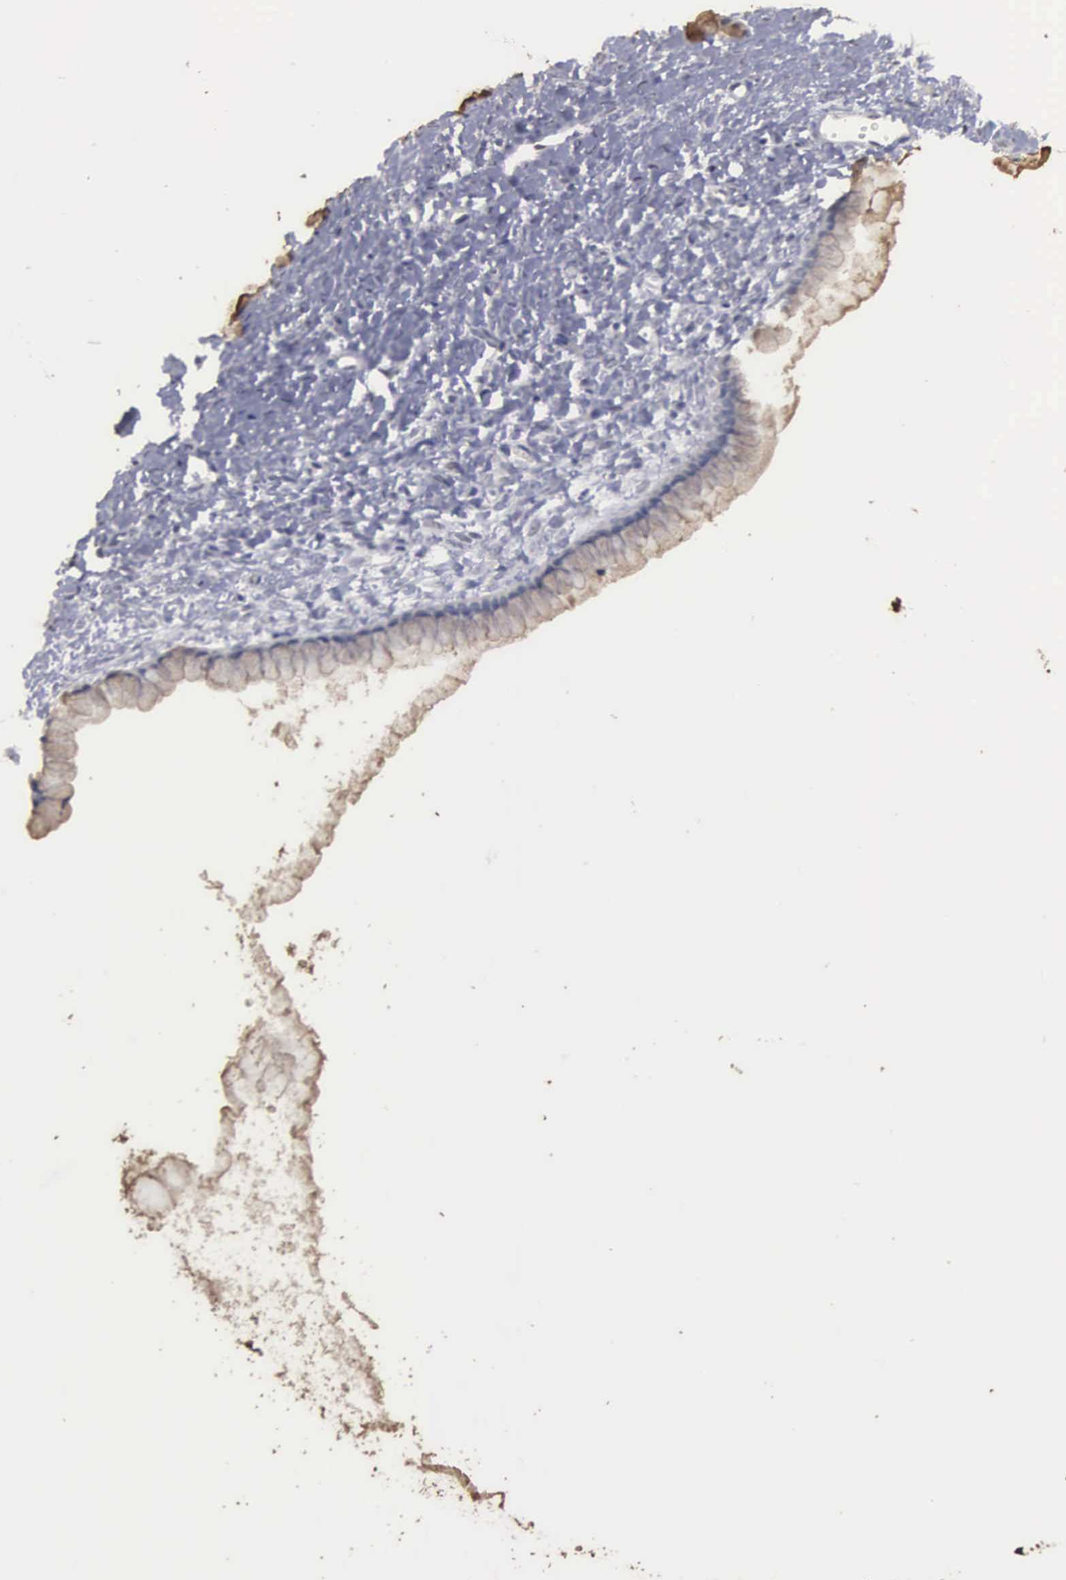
{"staining": {"intensity": "weak", "quantity": "25%-75%", "location": "cytoplasmic/membranous"}, "tissue": "ovarian cancer", "cell_type": "Tumor cells", "image_type": "cancer", "snomed": [{"axis": "morphology", "description": "Cystadenocarcinoma, mucinous, NOS"}, {"axis": "topography", "description": "Ovary"}], "caption": "Human mucinous cystadenocarcinoma (ovarian) stained for a protein (brown) exhibits weak cytoplasmic/membranous positive staining in approximately 25%-75% of tumor cells.", "gene": "UPB1", "patient": {"sex": "female", "age": 25}}